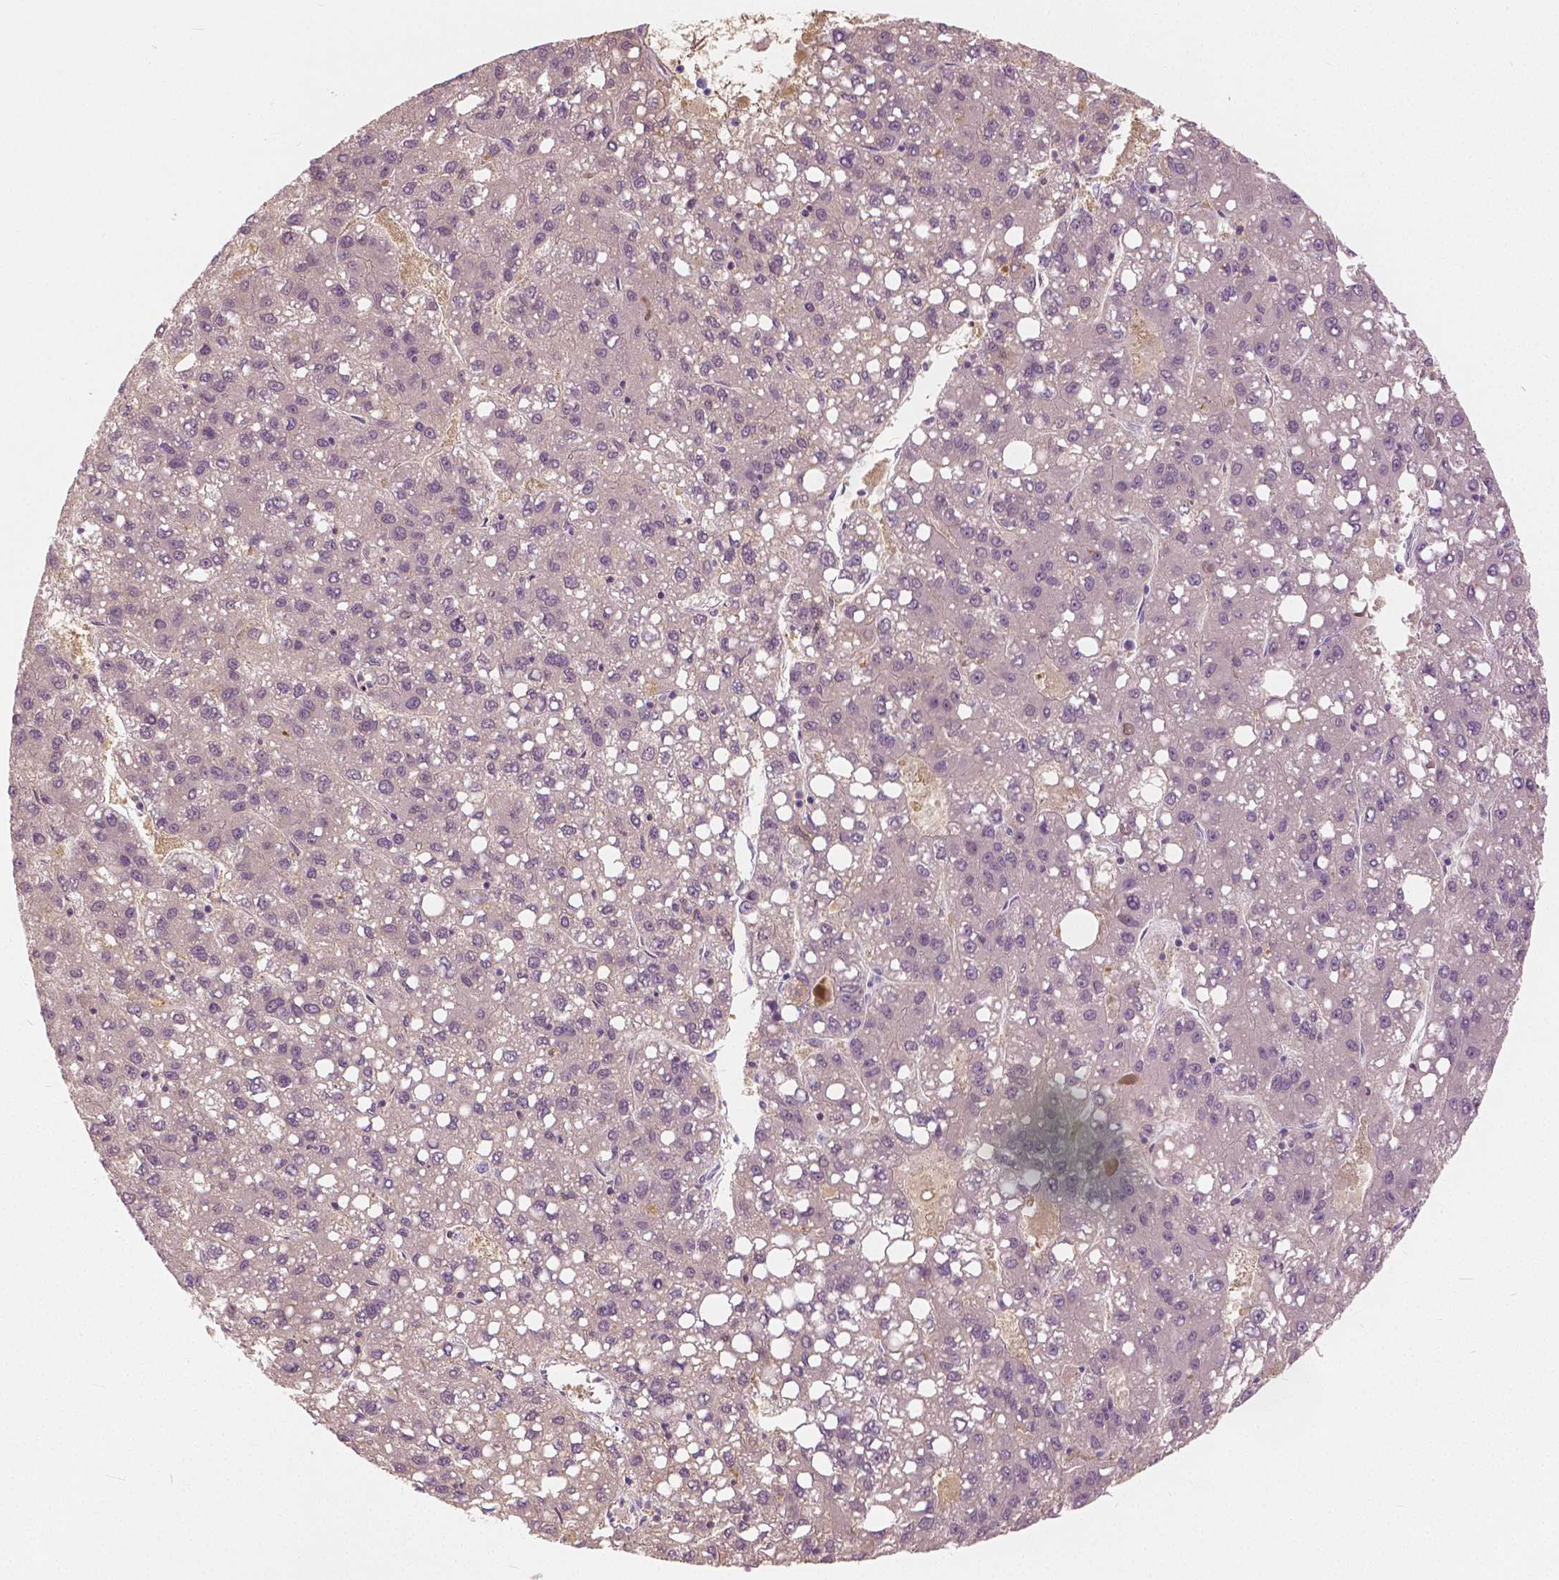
{"staining": {"intensity": "negative", "quantity": "none", "location": "none"}, "tissue": "liver cancer", "cell_type": "Tumor cells", "image_type": "cancer", "snomed": [{"axis": "morphology", "description": "Carcinoma, Hepatocellular, NOS"}, {"axis": "topography", "description": "Liver"}], "caption": "There is no significant expression in tumor cells of liver cancer. Nuclei are stained in blue.", "gene": "GALM", "patient": {"sex": "female", "age": 82}}